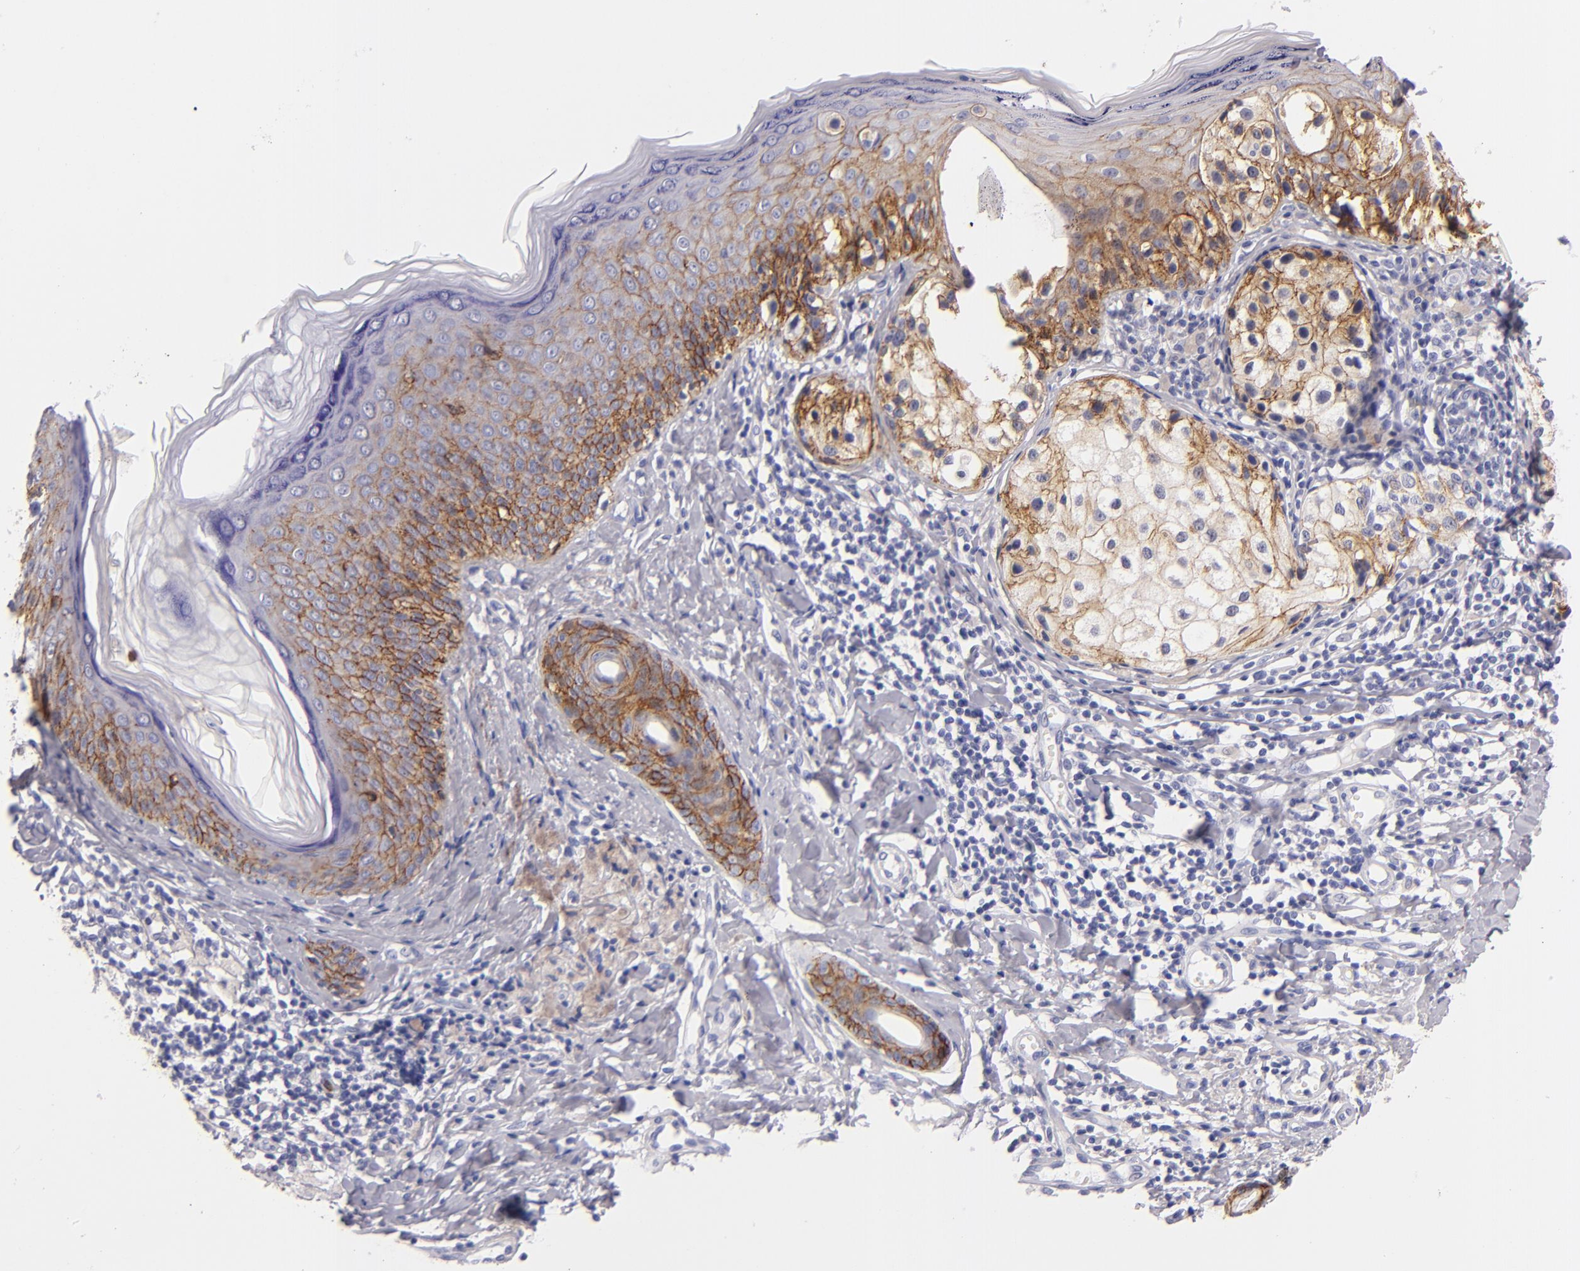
{"staining": {"intensity": "moderate", "quantity": ">75%", "location": "cytoplasmic/membranous"}, "tissue": "melanoma", "cell_type": "Tumor cells", "image_type": "cancer", "snomed": [{"axis": "morphology", "description": "Malignant melanoma, NOS"}, {"axis": "topography", "description": "Skin"}], "caption": "High-magnification brightfield microscopy of melanoma stained with DAB (3,3'-diaminobenzidine) (brown) and counterstained with hematoxylin (blue). tumor cells exhibit moderate cytoplasmic/membranous expression is present in approximately>75% of cells. (DAB IHC, brown staining for protein, blue staining for nuclei).", "gene": "CDH3", "patient": {"sex": "male", "age": 23}}